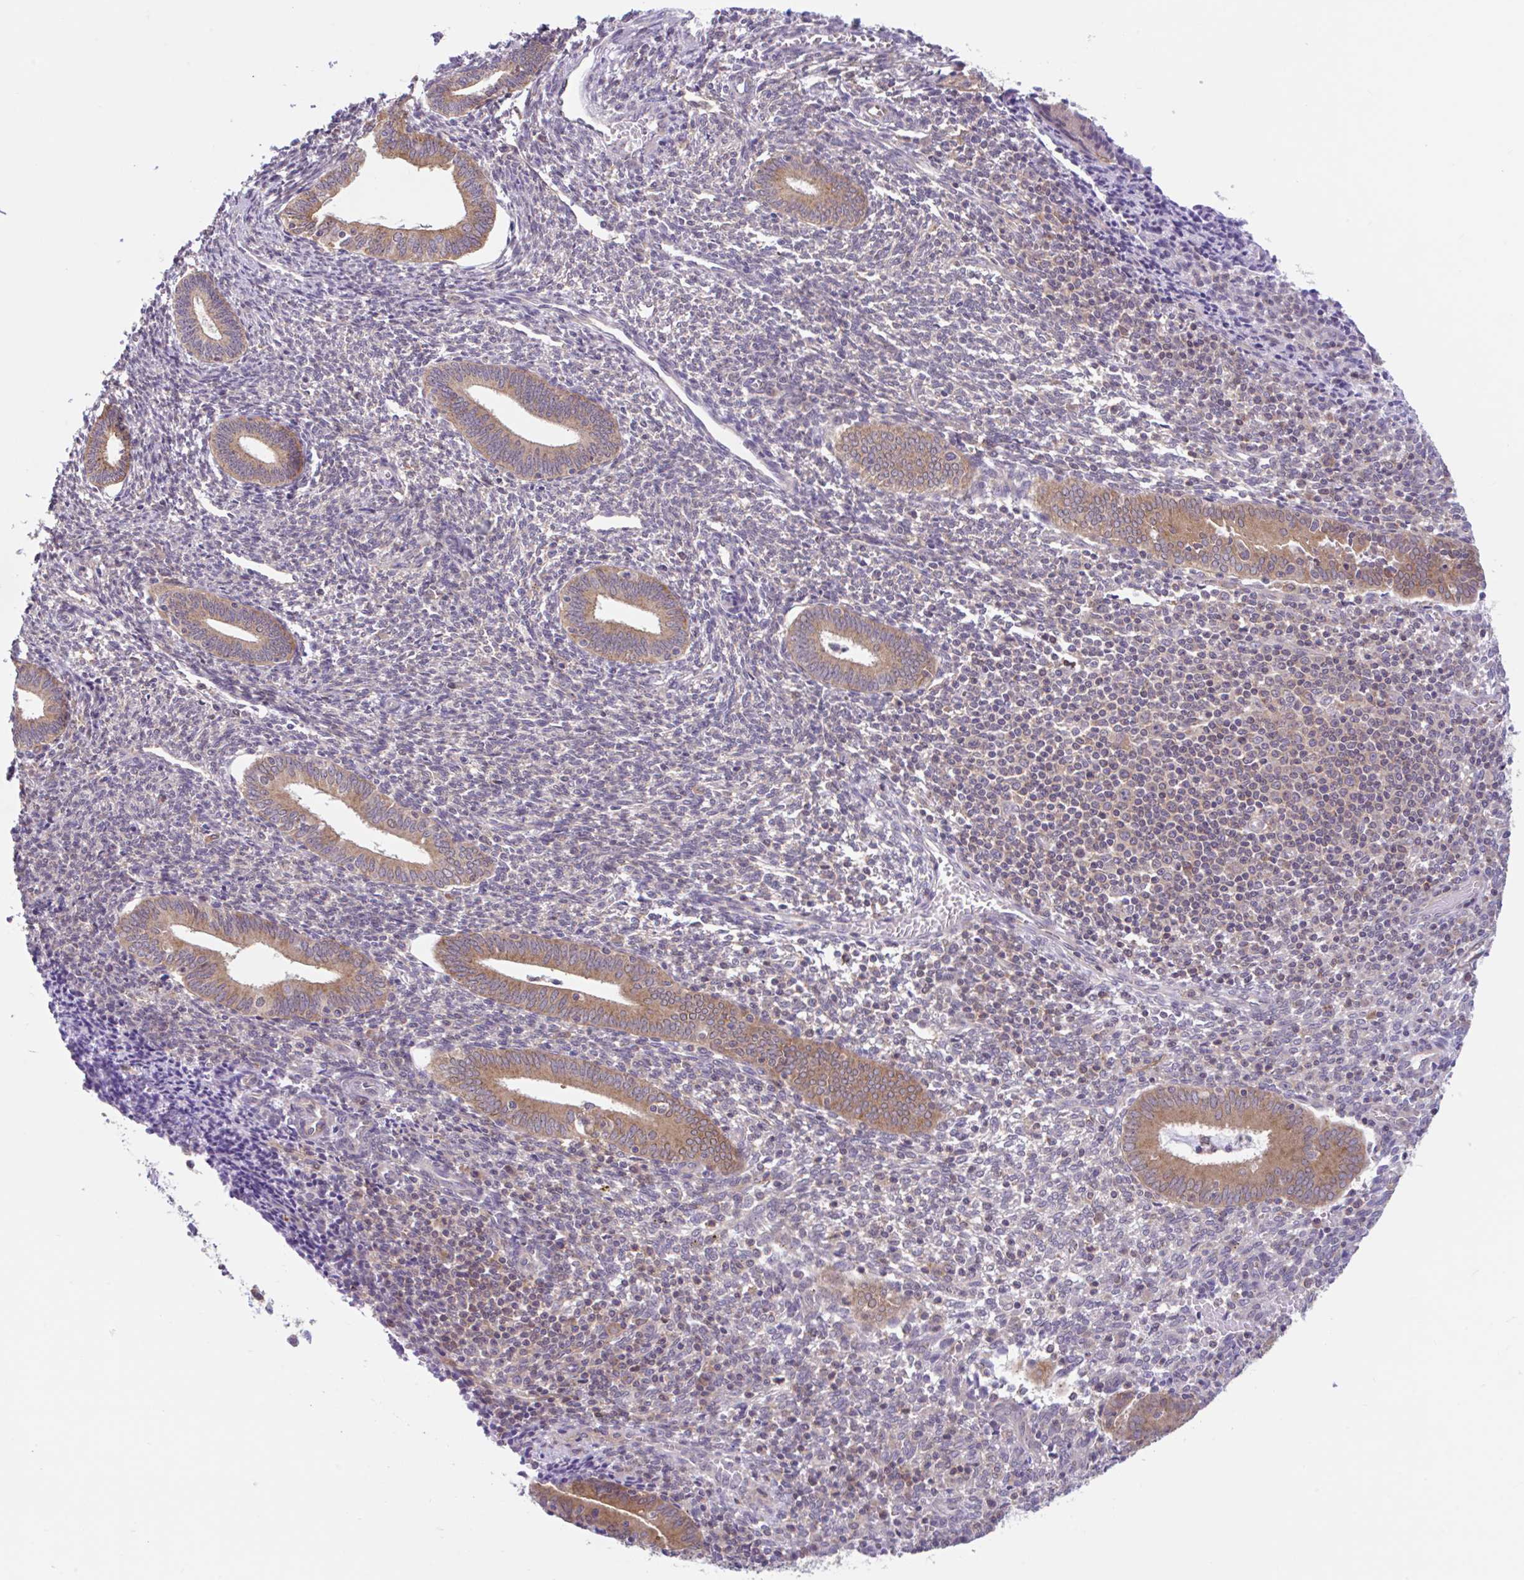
{"staining": {"intensity": "weak", "quantity": "<25%", "location": "cytoplasmic/membranous"}, "tissue": "endometrium", "cell_type": "Cells in endometrial stroma", "image_type": "normal", "snomed": [{"axis": "morphology", "description": "Normal tissue, NOS"}, {"axis": "topography", "description": "Endometrium"}], "caption": "Histopathology image shows no significant protein expression in cells in endometrial stroma of benign endometrium.", "gene": "RALBP1", "patient": {"sex": "female", "age": 41}}